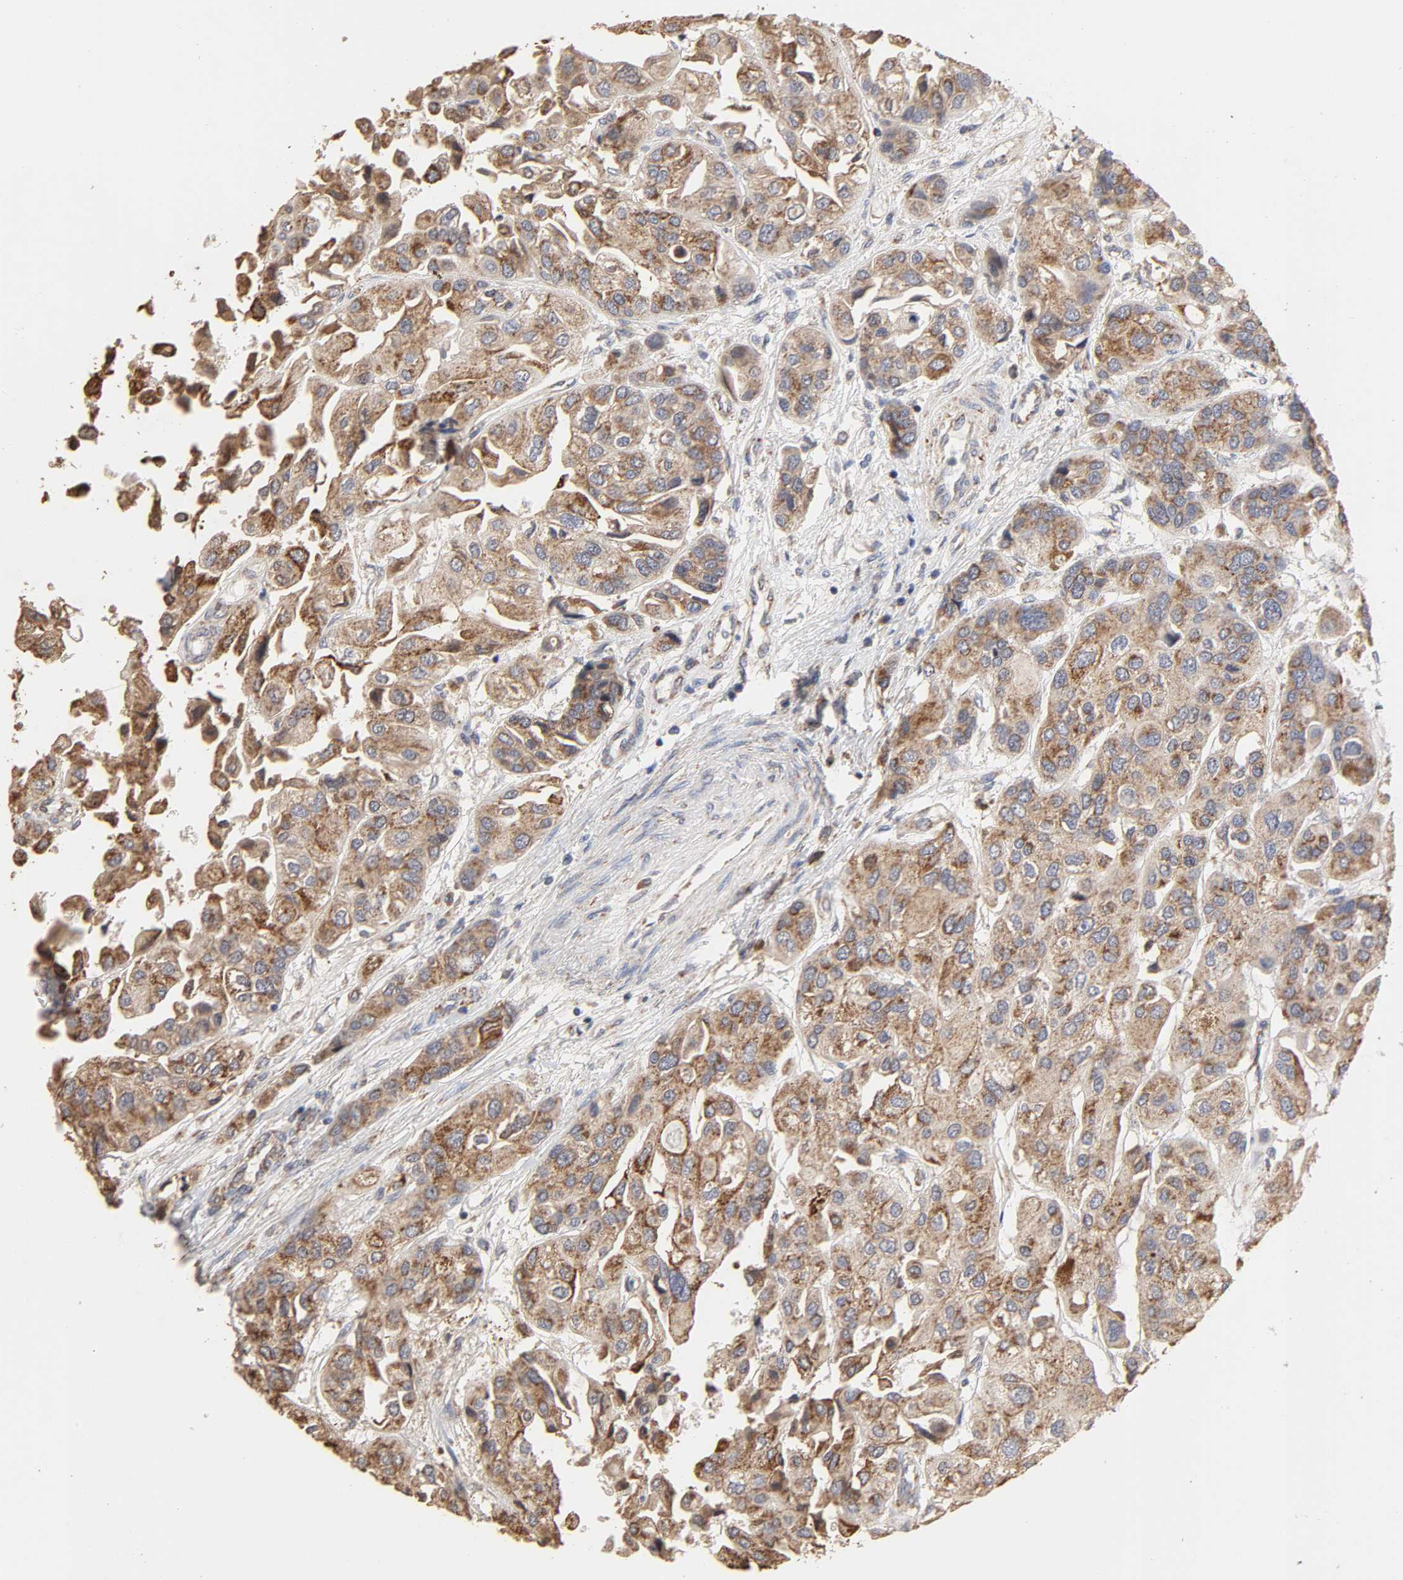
{"staining": {"intensity": "moderate", "quantity": ">75%", "location": "cytoplasmic/membranous"}, "tissue": "urothelial cancer", "cell_type": "Tumor cells", "image_type": "cancer", "snomed": [{"axis": "morphology", "description": "Urothelial carcinoma, High grade"}, {"axis": "topography", "description": "Urinary bladder"}], "caption": "Immunohistochemistry micrograph of neoplastic tissue: human high-grade urothelial carcinoma stained using immunohistochemistry (IHC) exhibits medium levels of moderate protein expression localized specifically in the cytoplasmic/membranous of tumor cells, appearing as a cytoplasmic/membranous brown color.", "gene": "CYCS", "patient": {"sex": "female", "age": 64}}